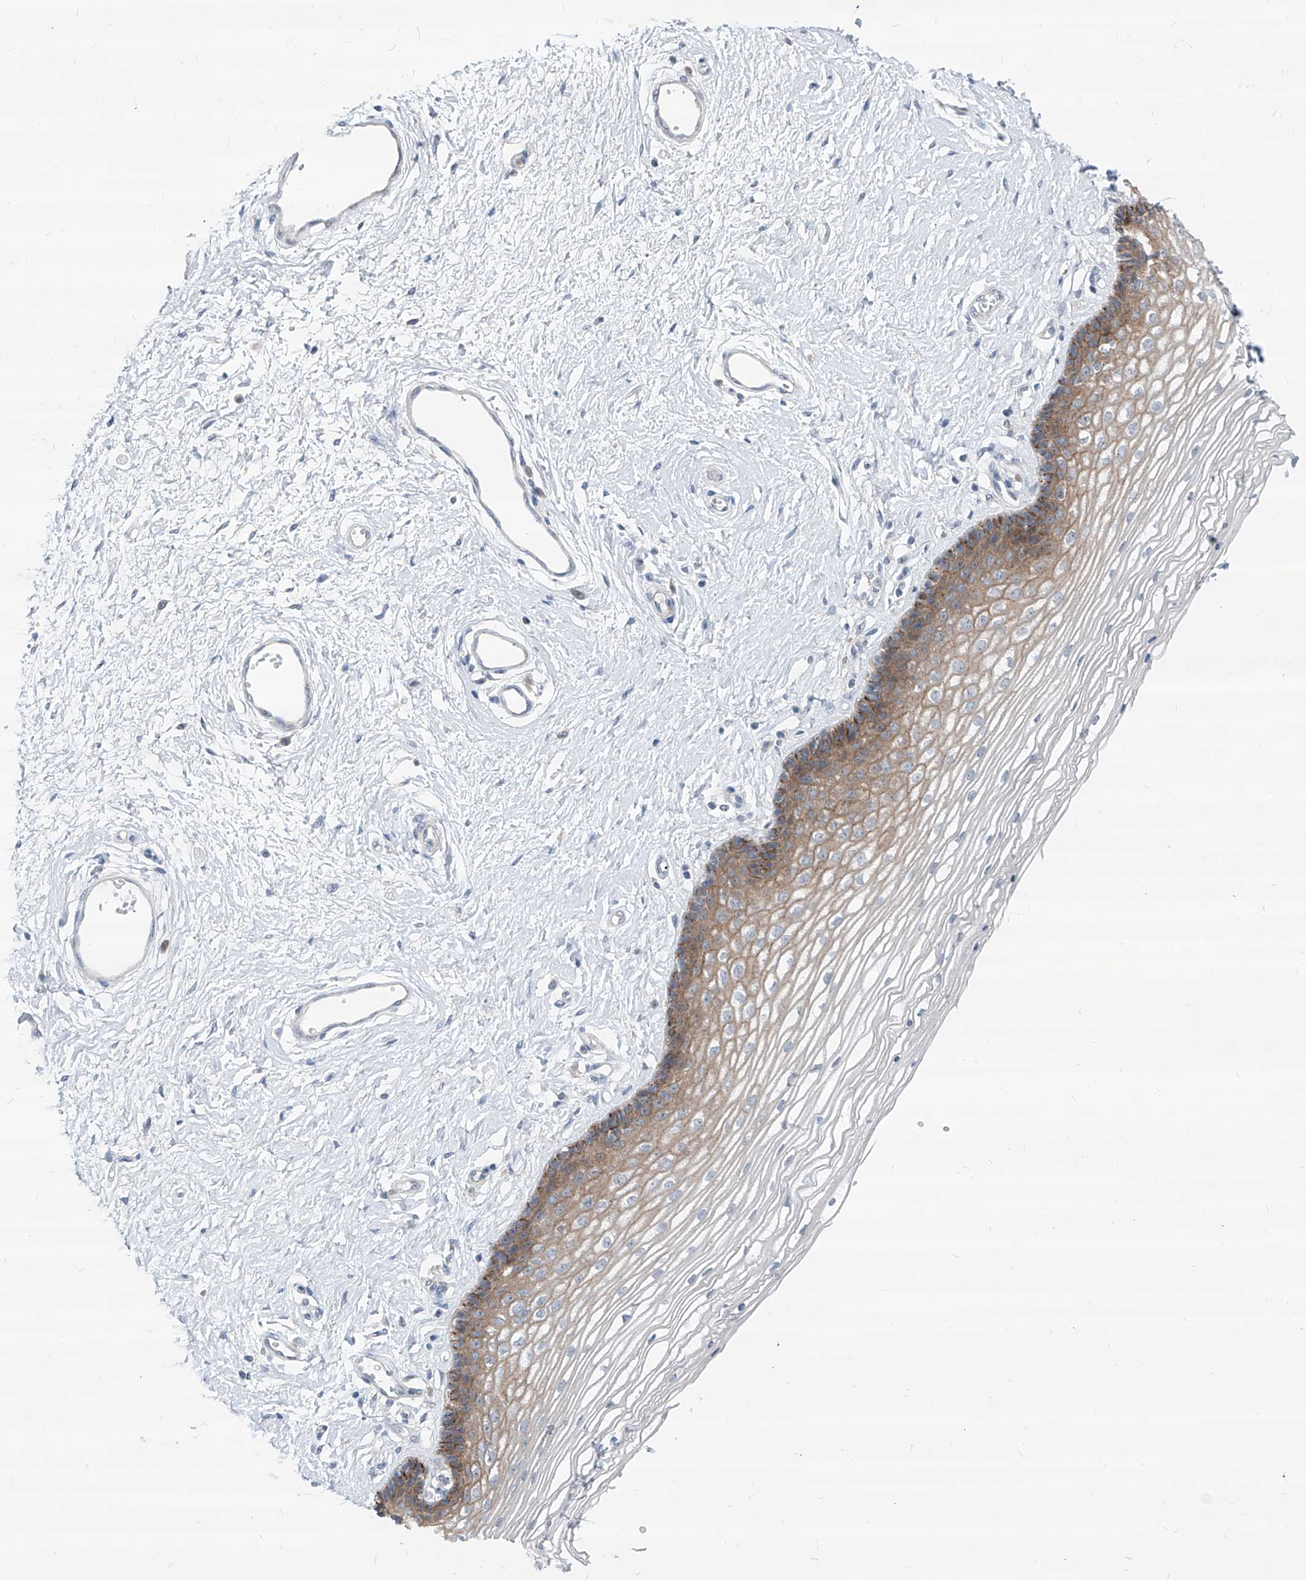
{"staining": {"intensity": "moderate", "quantity": ">75%", "location": "cytoplasmic/membranous"}, "tissue": "vagina", "cell_type": "Squamous epithelial cells", "image_type": "normal", "snomed": [{"axis": "morphology", "description": "Normal tissue, NOS"}, {"axis": "topography", "description": "Vagina"}], "caption": "Brown immunohistochemical staining in unremarkable vagina reveals moderate cytoplasmic/membranous positivity in approximately >75% of squamous epithelial cells. (Stains: DAB in brown, nuclei in blue, Microscopy: brightfield microscopy at high magnification).", "gene": "AGPS", "patient": {"sex": "female", "age": 46}}